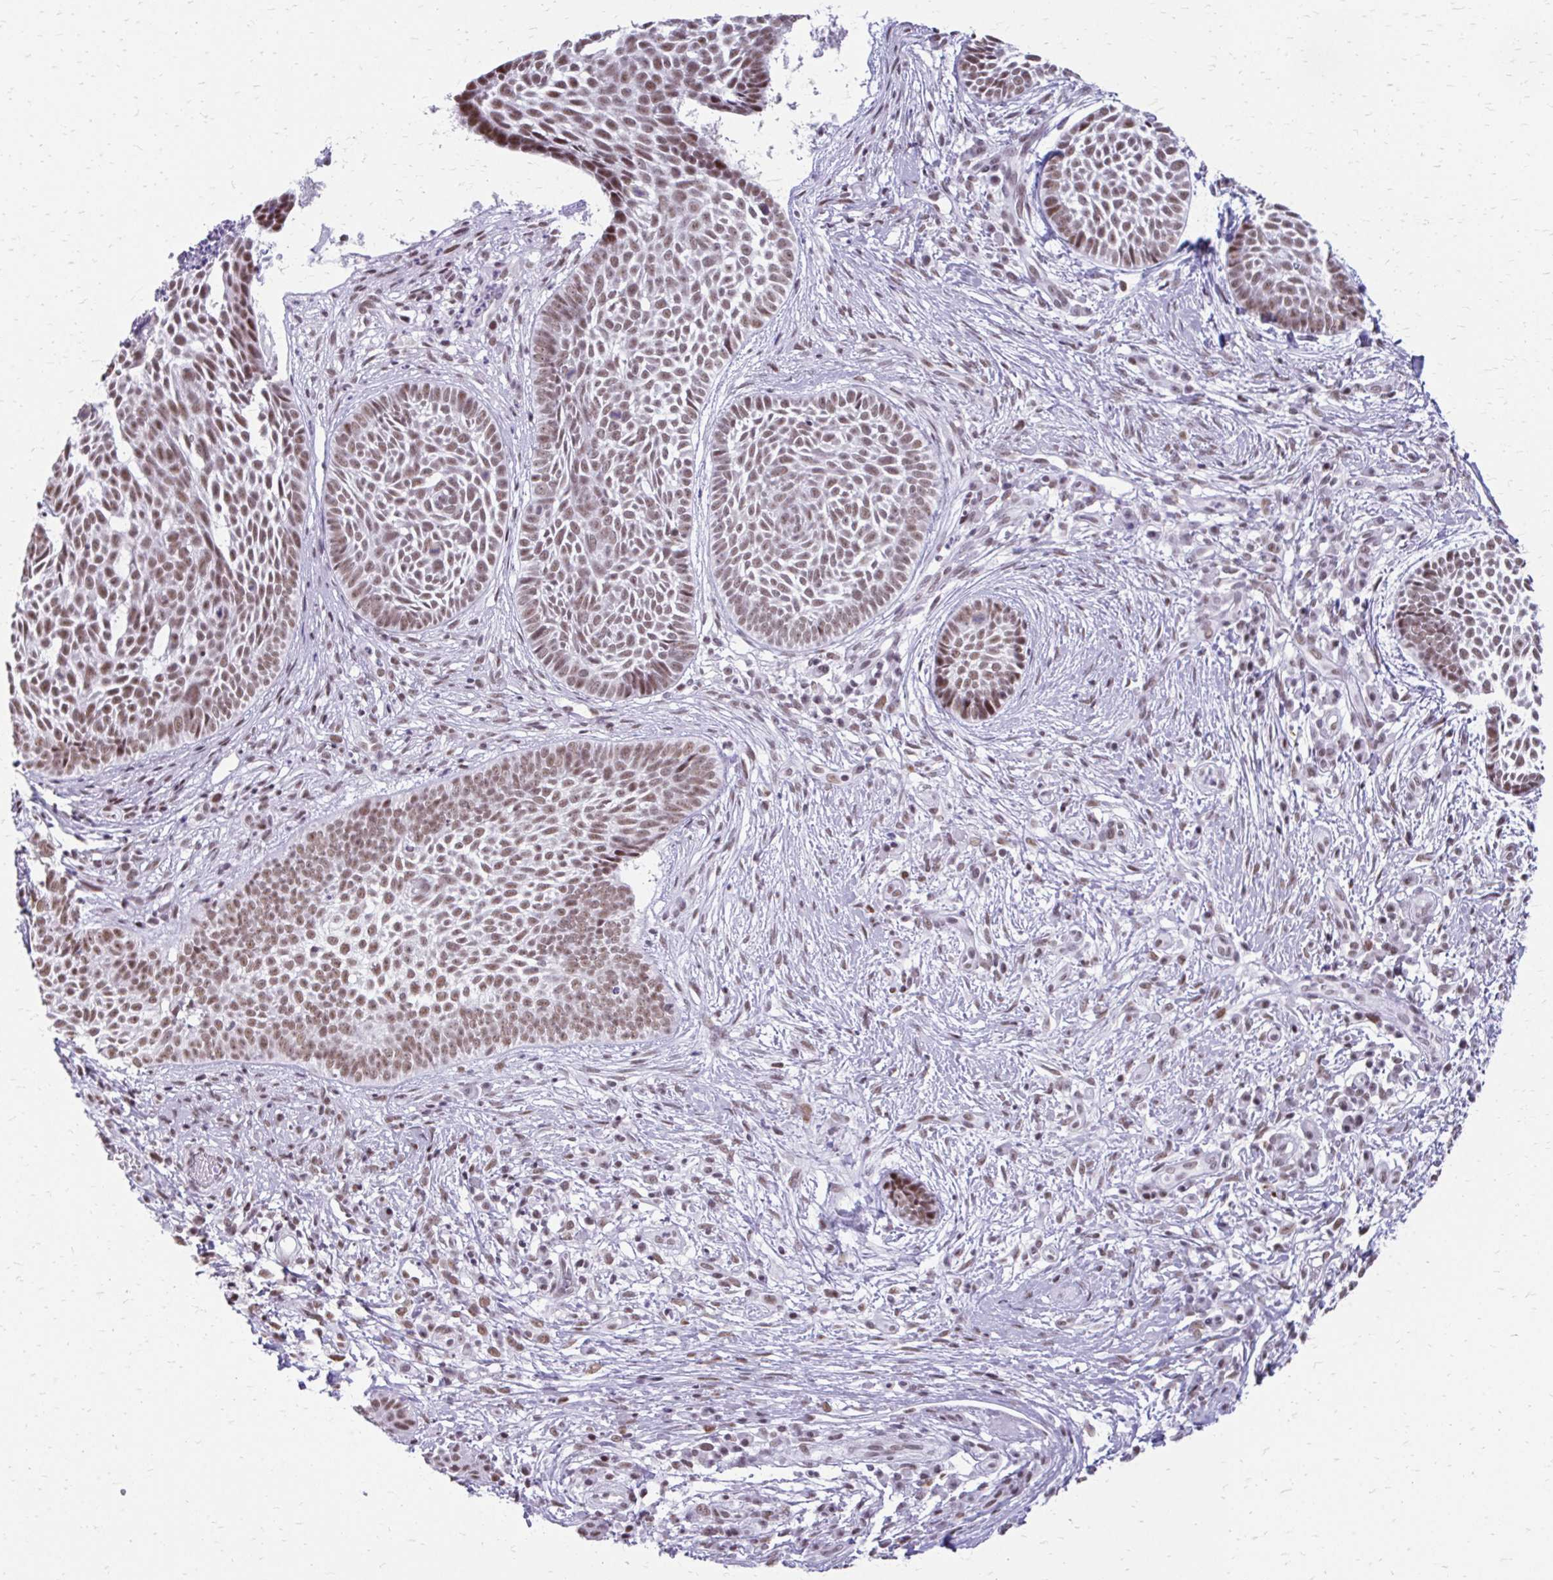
{"staining": {"intensity": "moderate", "quantity": ">75%", "location": "nuclear"}, "tissue": "skin cancer", "cell_type": "Tumor cells", "image_type": "cancer", "snomed": [{"axis": "morphology", "description": "Basal cell carcinoma"}, {"axis": "topography", "description": "Skin"}], "caption": "Human skin basal cell carcinoma stained with a brown dye reveals moderate nuclear positive positivity in approximately >75% of tumor cells.", "gene": "SS18", "patient": {"sex": "female", "age": 89}}